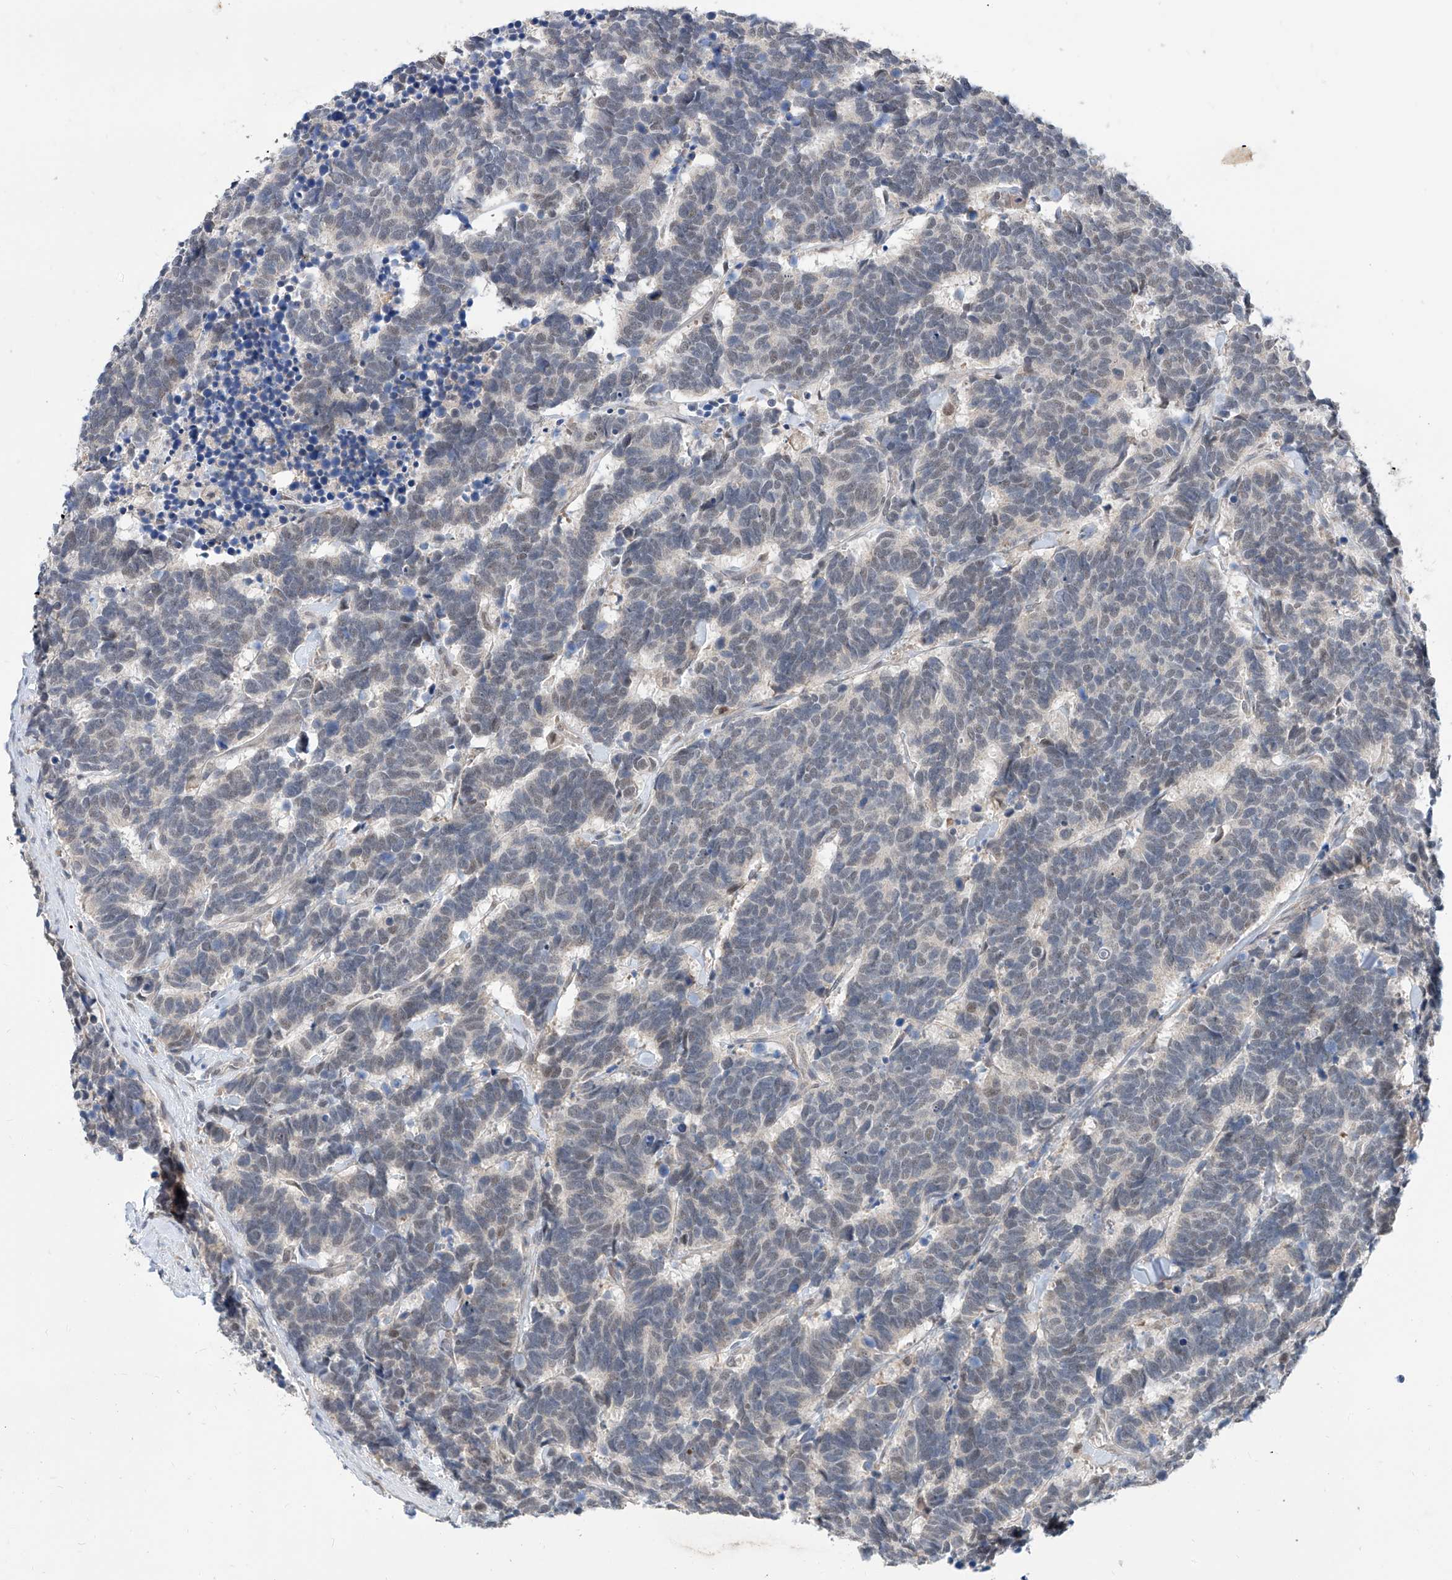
{"staining": {"intensity": "negative", "quantity": "none", "location": "none"}, "tissue": "carcinoid", "cell_type": "Tumor cells", "image_type": "cancer", "snomed": [{"axis": "morphology", "description": "Carcinoma, NOS"}, {"axis": "morphology", "description": "Carcinoid, malignant, NOS"}, {"axis": "topography", "description": "Urinary bladder"}], "caption": "IHC of human carcinoma demonstrates no expression in tumor cells.", "gene": "CARMIL3", "patient": {"sex": "male", "age": 57}}